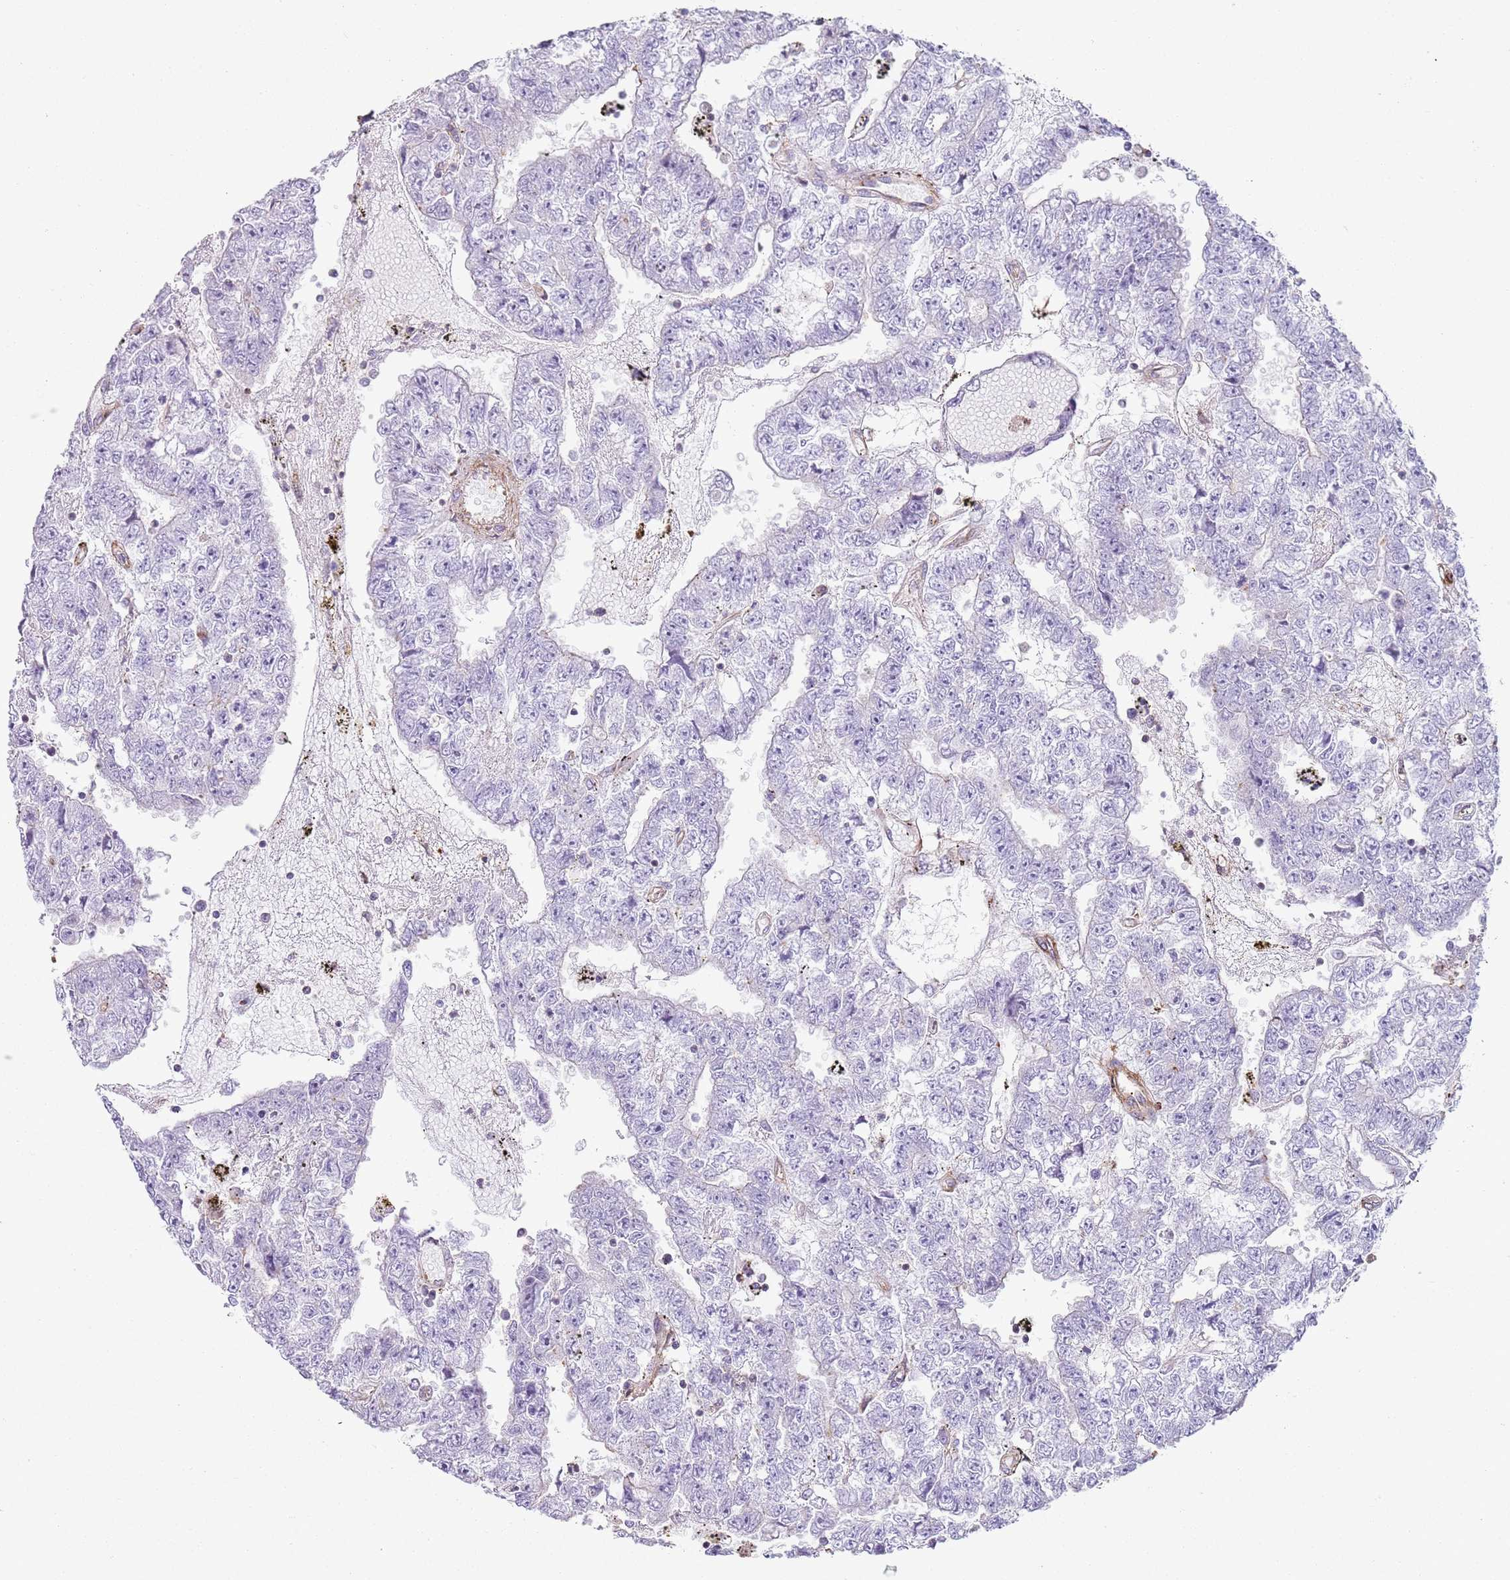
{"staining": {"intensity": "negative", "quantity": "none", "location": "none"}, "tissue": "testis cancer", "cell_type": "Tumor cells", "image_type": "cancer", "snomed": [{"axis": "morphology", "description": "Carcinoma, Embryonal, NOS"}, {"axis": "topography", "description": "Testis"}], "caption": "Testis cancer was stained to show a protein in brown. There is no significant positivity in tumor cells.", "gene": "GNAI3", "patient": {"sex": "male", "age": 25}}